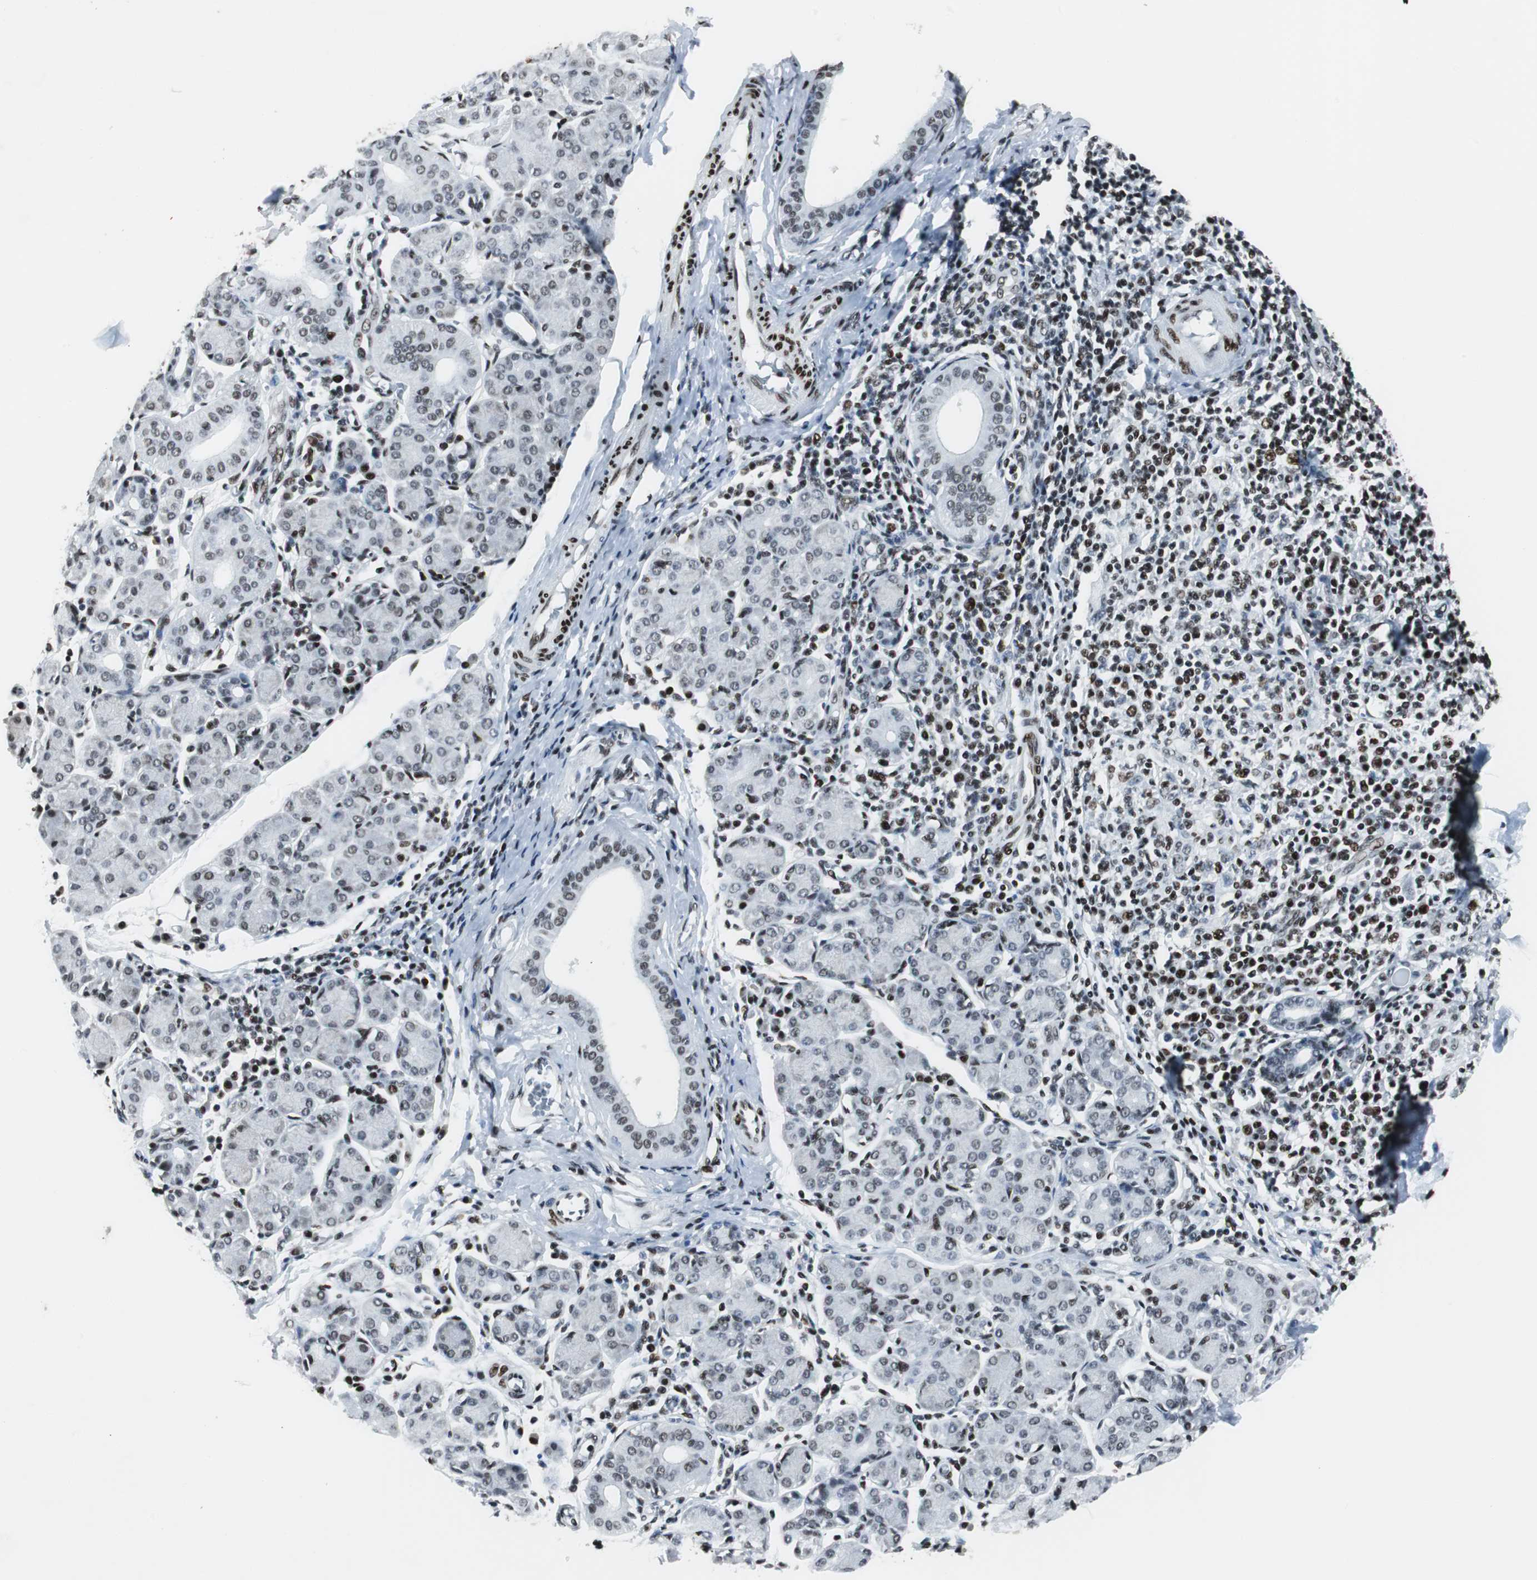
{"staining": {"intensity": "moderate", "quantity": ">75%", "location": "nuclear"}, "tissue": "salivary gland", "cell_type": "Glandular cells", "image_type": "normal", "snomed": [{"axis": "morphology", "description": "Normal tissue, NOS"}, {"axis": "morphology", "description": "Inflammation, NOS"}, {"axis": "topography", "description": "Lymph node"}, {"axis": "topography", "description": "Salivary gland"}], "caption": "Brown immunohistochemical staining in normal human salivary gland exhibits moderate nuclear expression in approximately >75% of glandular cells. (DAB IHC, brown staining for protein, blue staining for nuclei).", "gene": "MEF2D", "patient": {"sex": "male", "age": 3}}